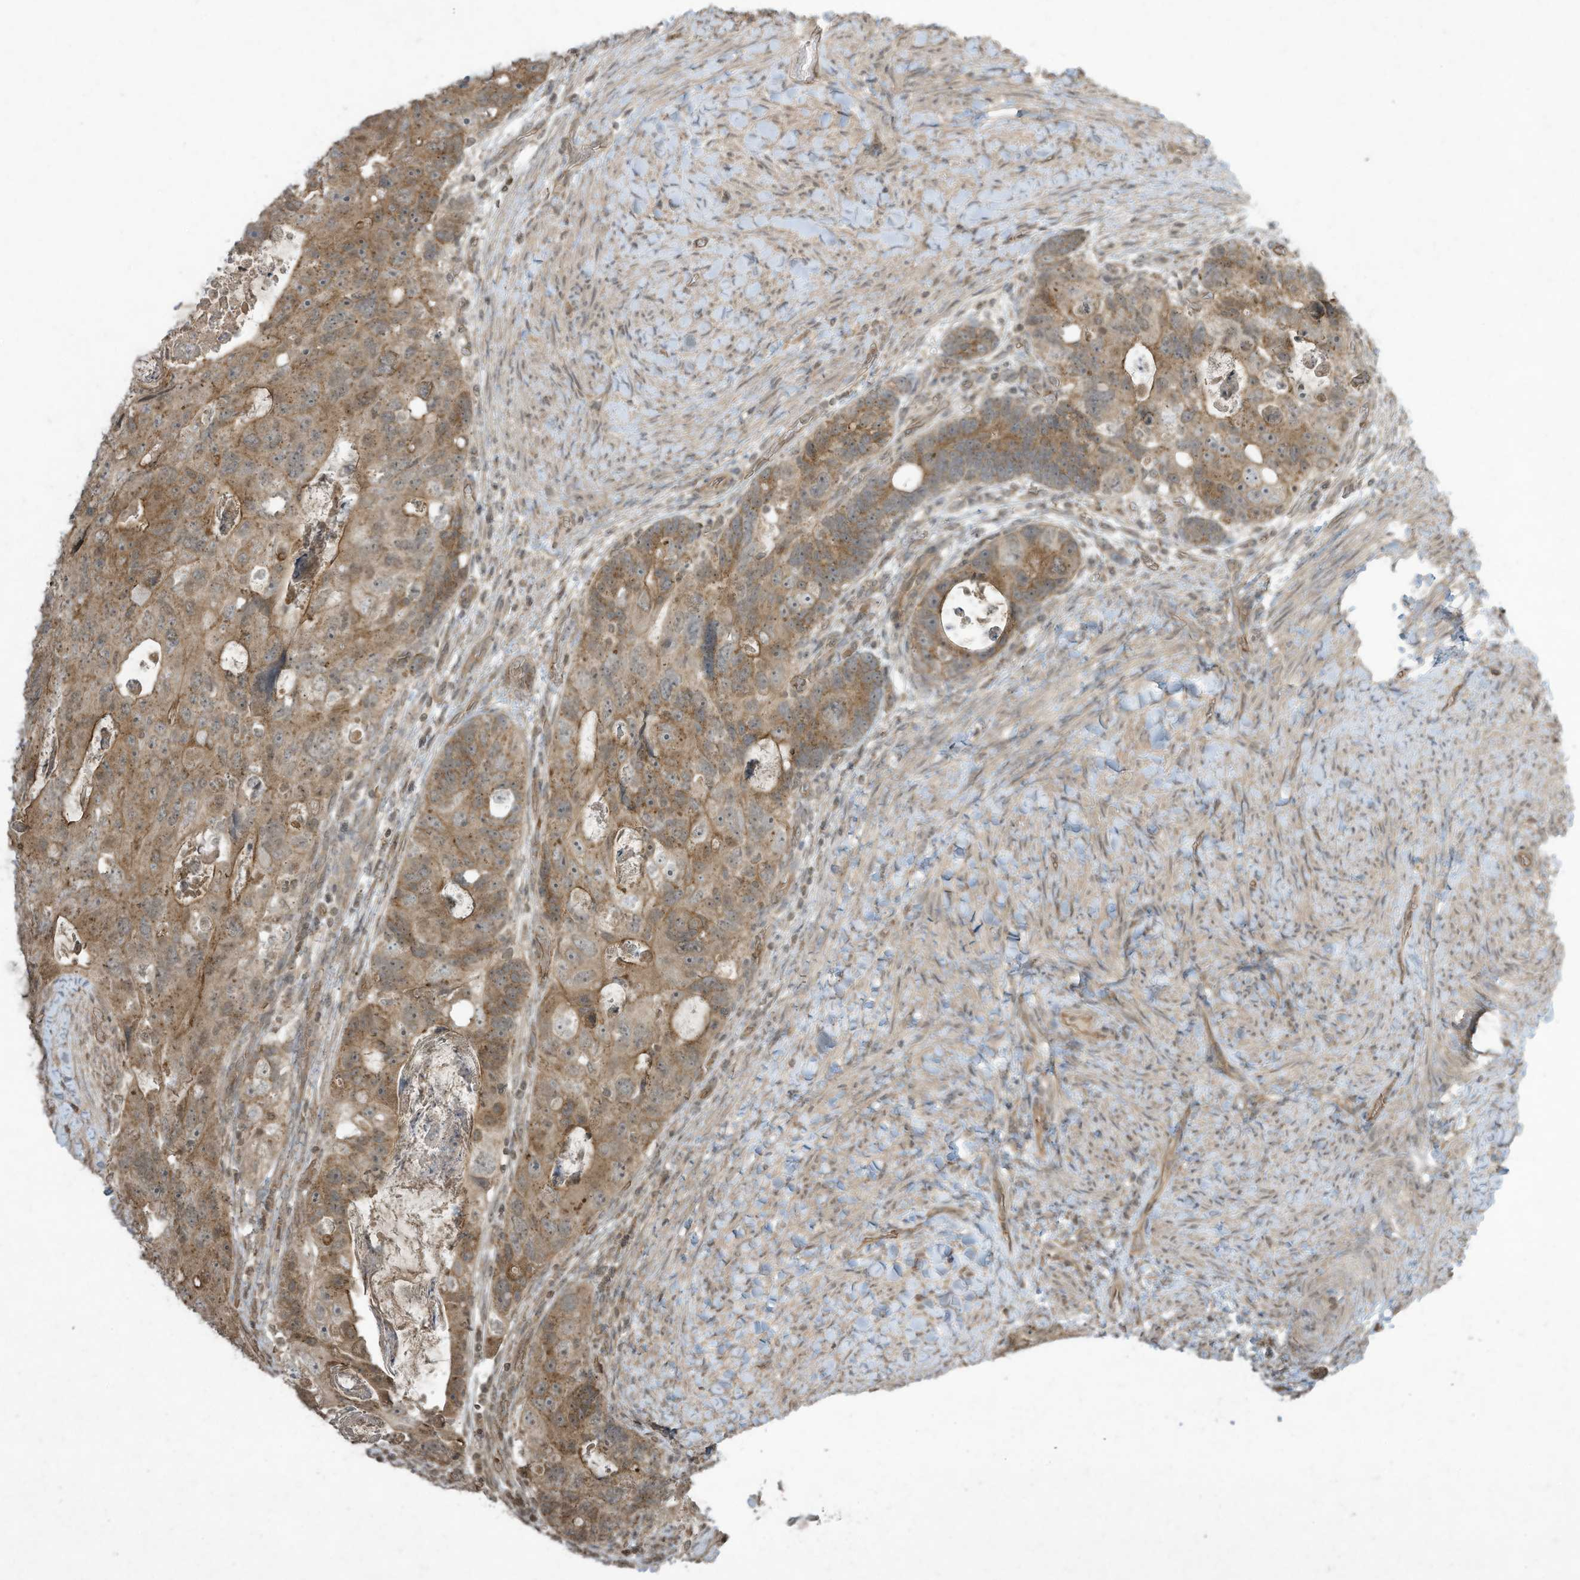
{"staining": {"intensity": "moderate", "quantity": ">75%", "location": "cytoplasmic/membranous"}, "tissue": "colorectal cancer", "cell_type": "Tumor cells", "image_type": "cancer", "snomed": [{"axis": "morphology", "description": "Adenocarcinoma, NOS"}, {"axis": "topography", "description": "Rectum"}], "caption": "High-power microscopy captured an immunohistochemistry (IHC) photomicrograph of colorectal adenocarcinoma, revealing moderate cytoplasmic/membranous expression in about >75% of tumor cells.", "gene": "MATN2", "patient": {"sex": "male", "age": 59}}